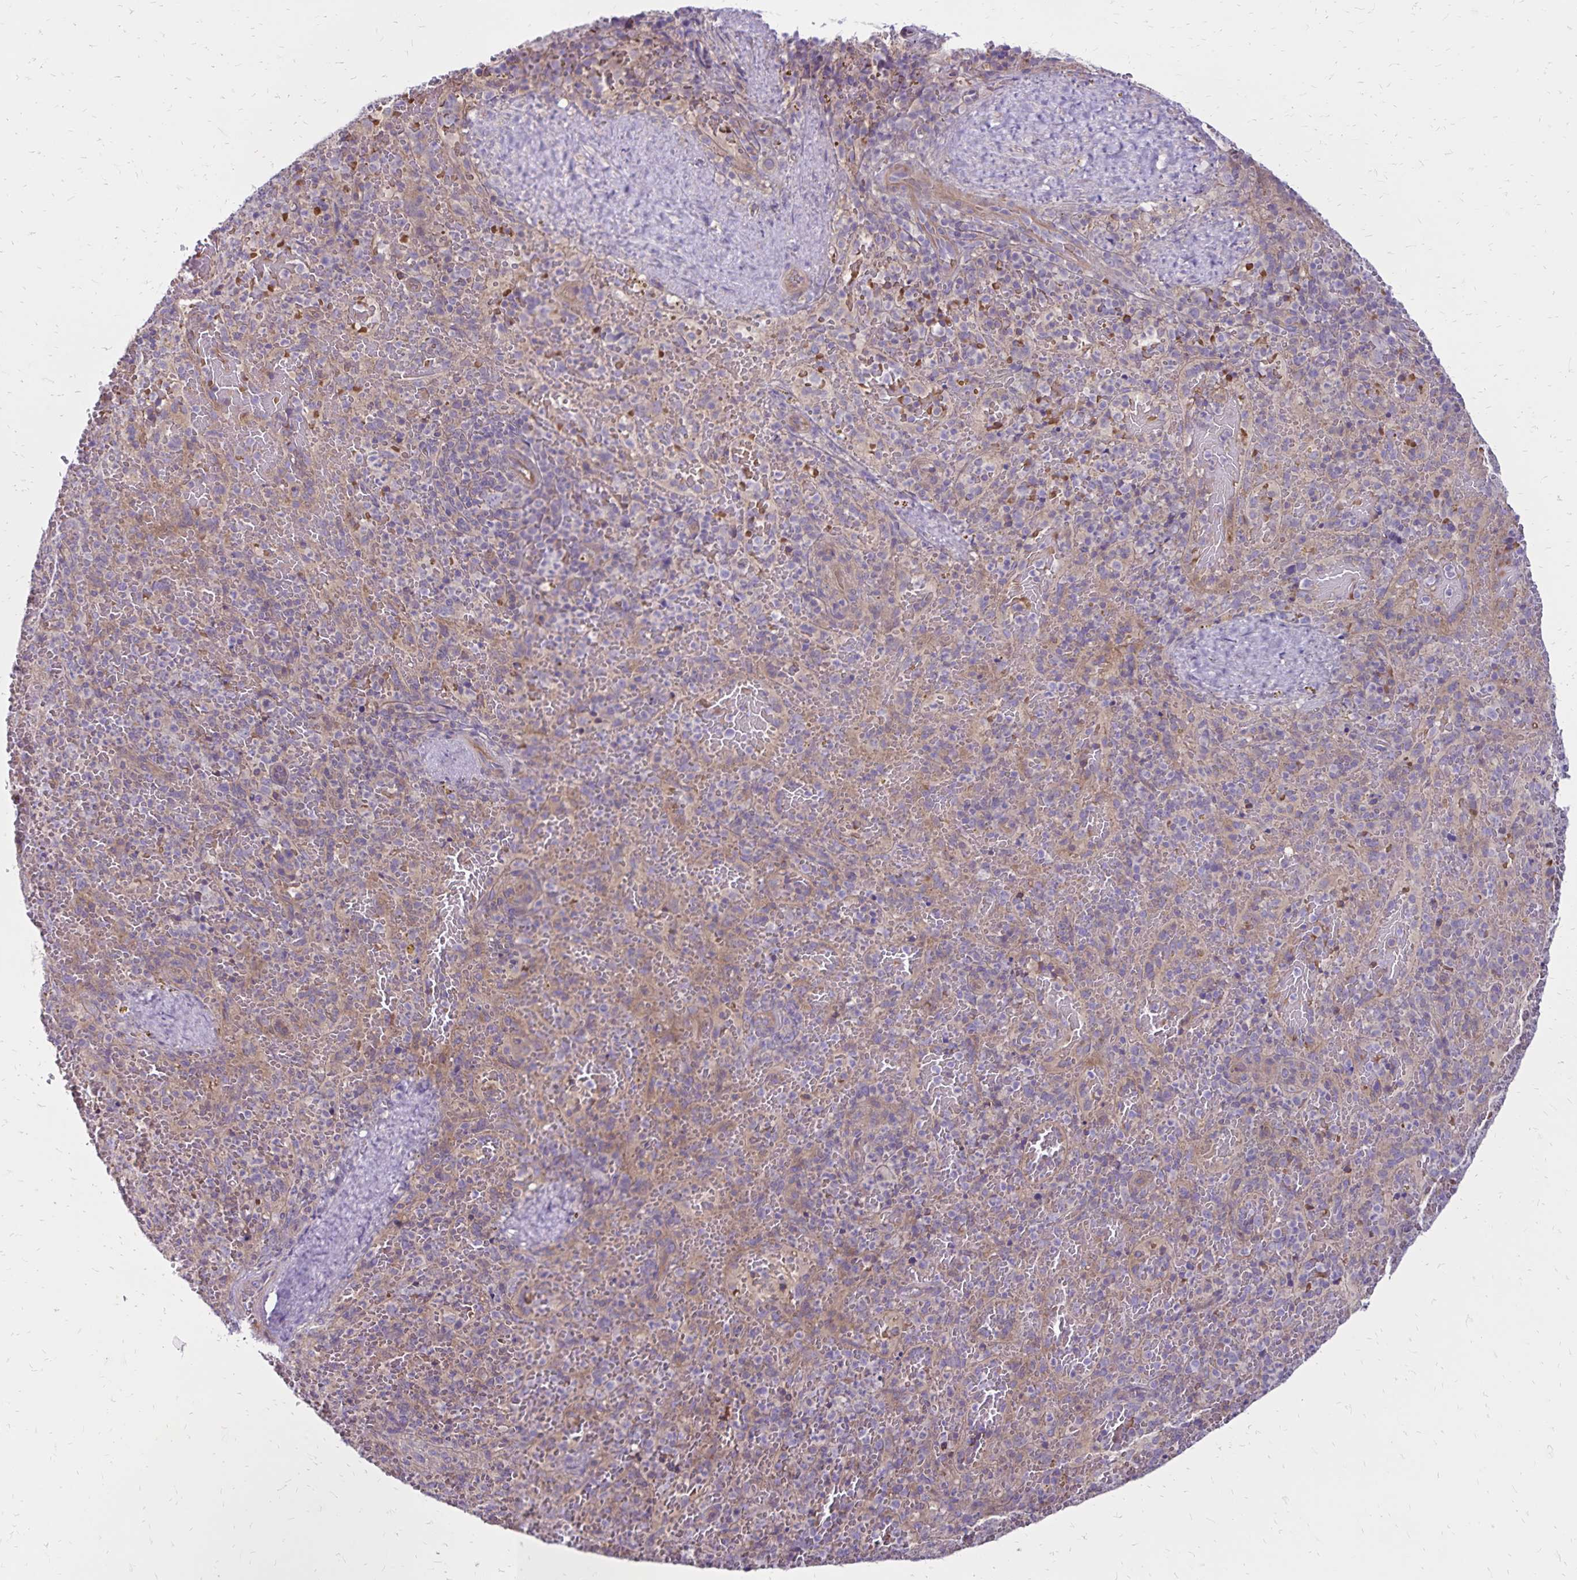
{"staining": {"intensity": "negative", "quantity": "none", "location": "none"}, "tissue": "spleen", "cell_type": "Cells in red pulp", "image_type": "normal", "snomed": [{"axis": "morphology", "description": "Normal tissue, NOS"}, {"axis": "topography", "description": "Spleen"}], "caption": "Benign spleen was stained to show a protein in brown. There is no significant staining in cells in red pulp. (DAB (3,3'-diaminobenzidine) immunohistochemistry (IHC), high magnification).", "gene": "FSD1", "patient": {"sex": "female", "age": 50}}